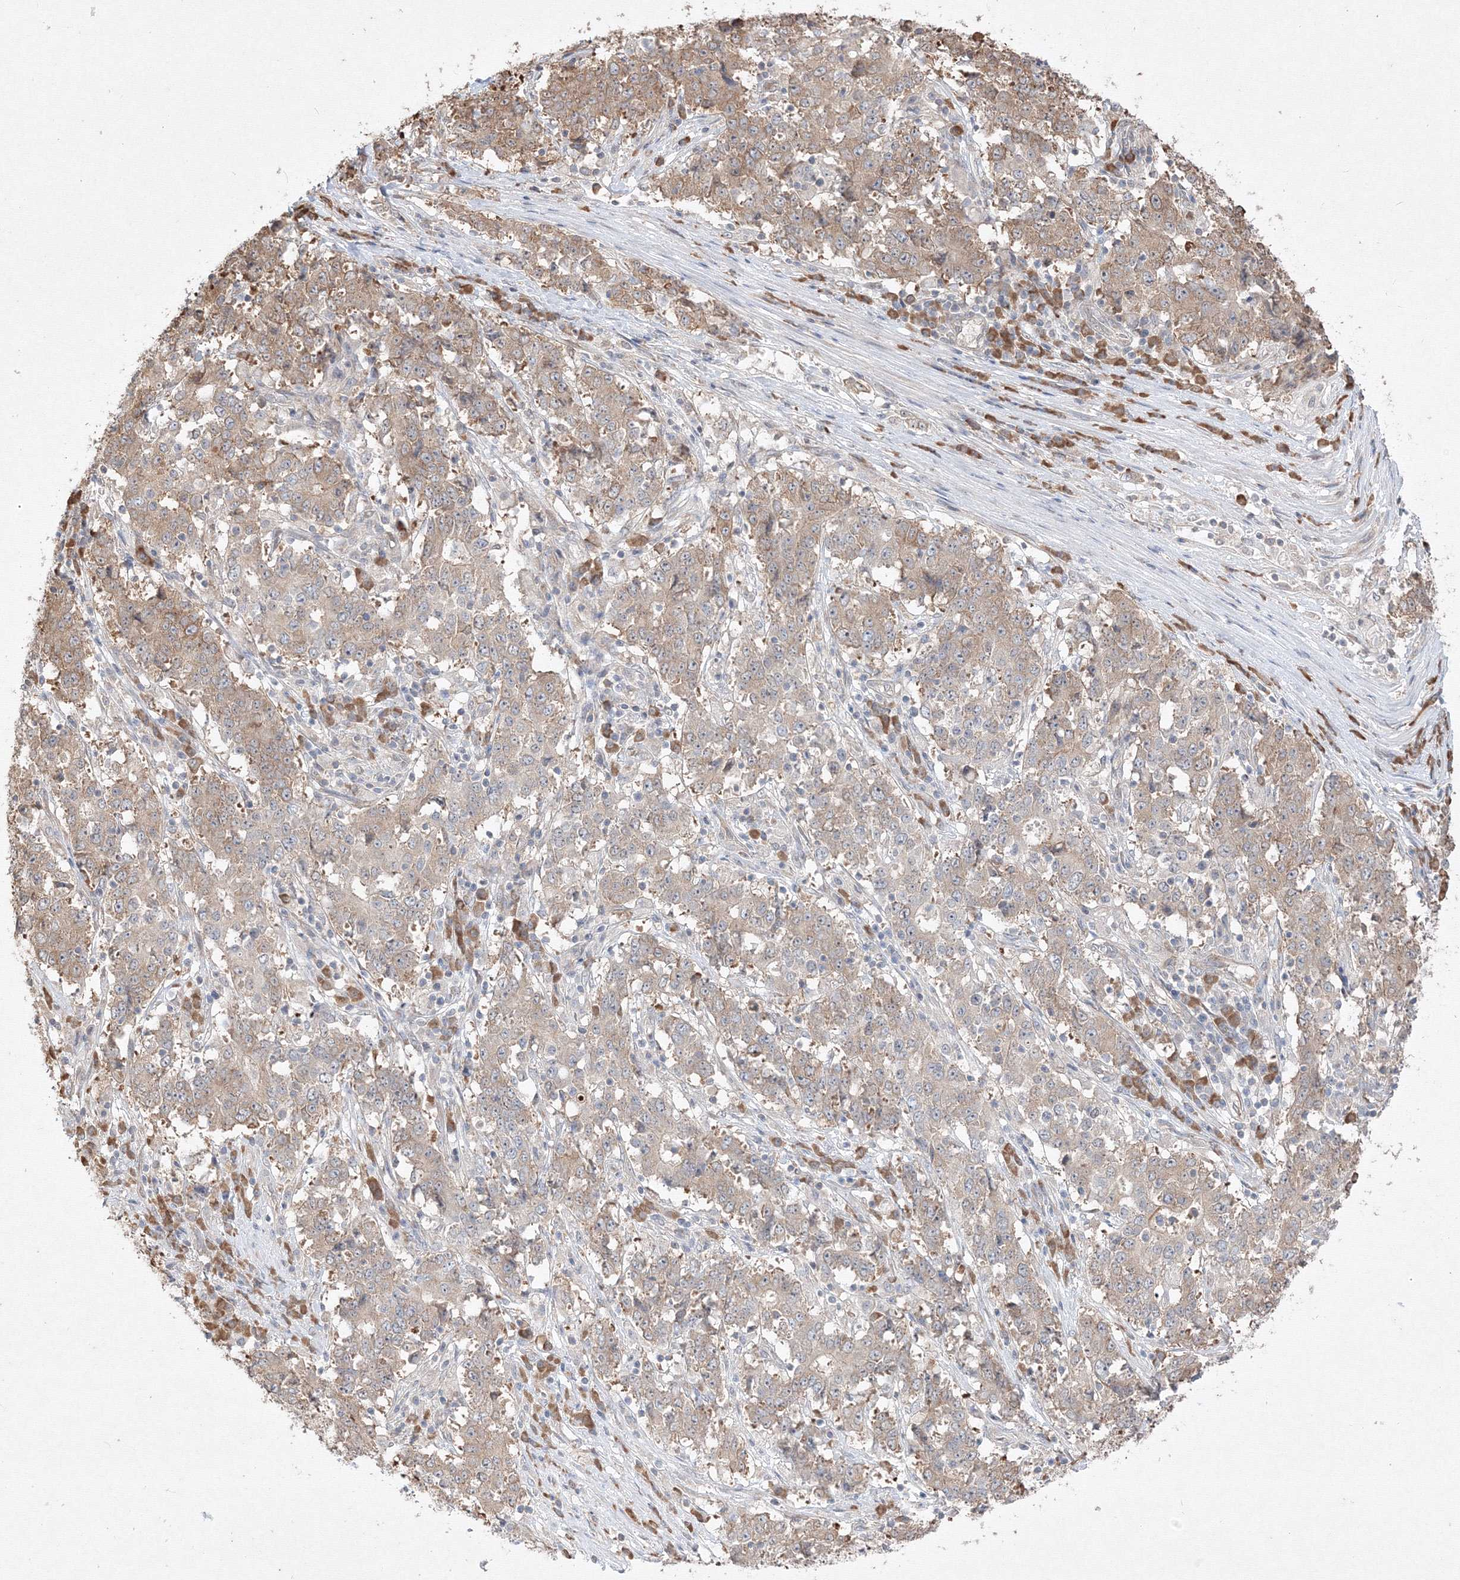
{"staining": {"intensity": "weak", "quantity": ">75%", "location": "cytoplasmic/membranous"}, "tissue": "stomach cancer", "cell_type": "Tumor cells", "image_type": "cancer", "snomed": [{"axis": "morphology", "description": "Adenocarcinoma, NOS"}, {"axis": "topography", "description": "Stomach"}], "caption": "Weak cytoplasmic/membranous positivity for a protein is appreciated in approximately >75% of tumor cells of stomach adenocarcinoma using immunohistochemistry.", "gene": "FBXL8", "patient": {"sex": "male", "age": 59}}